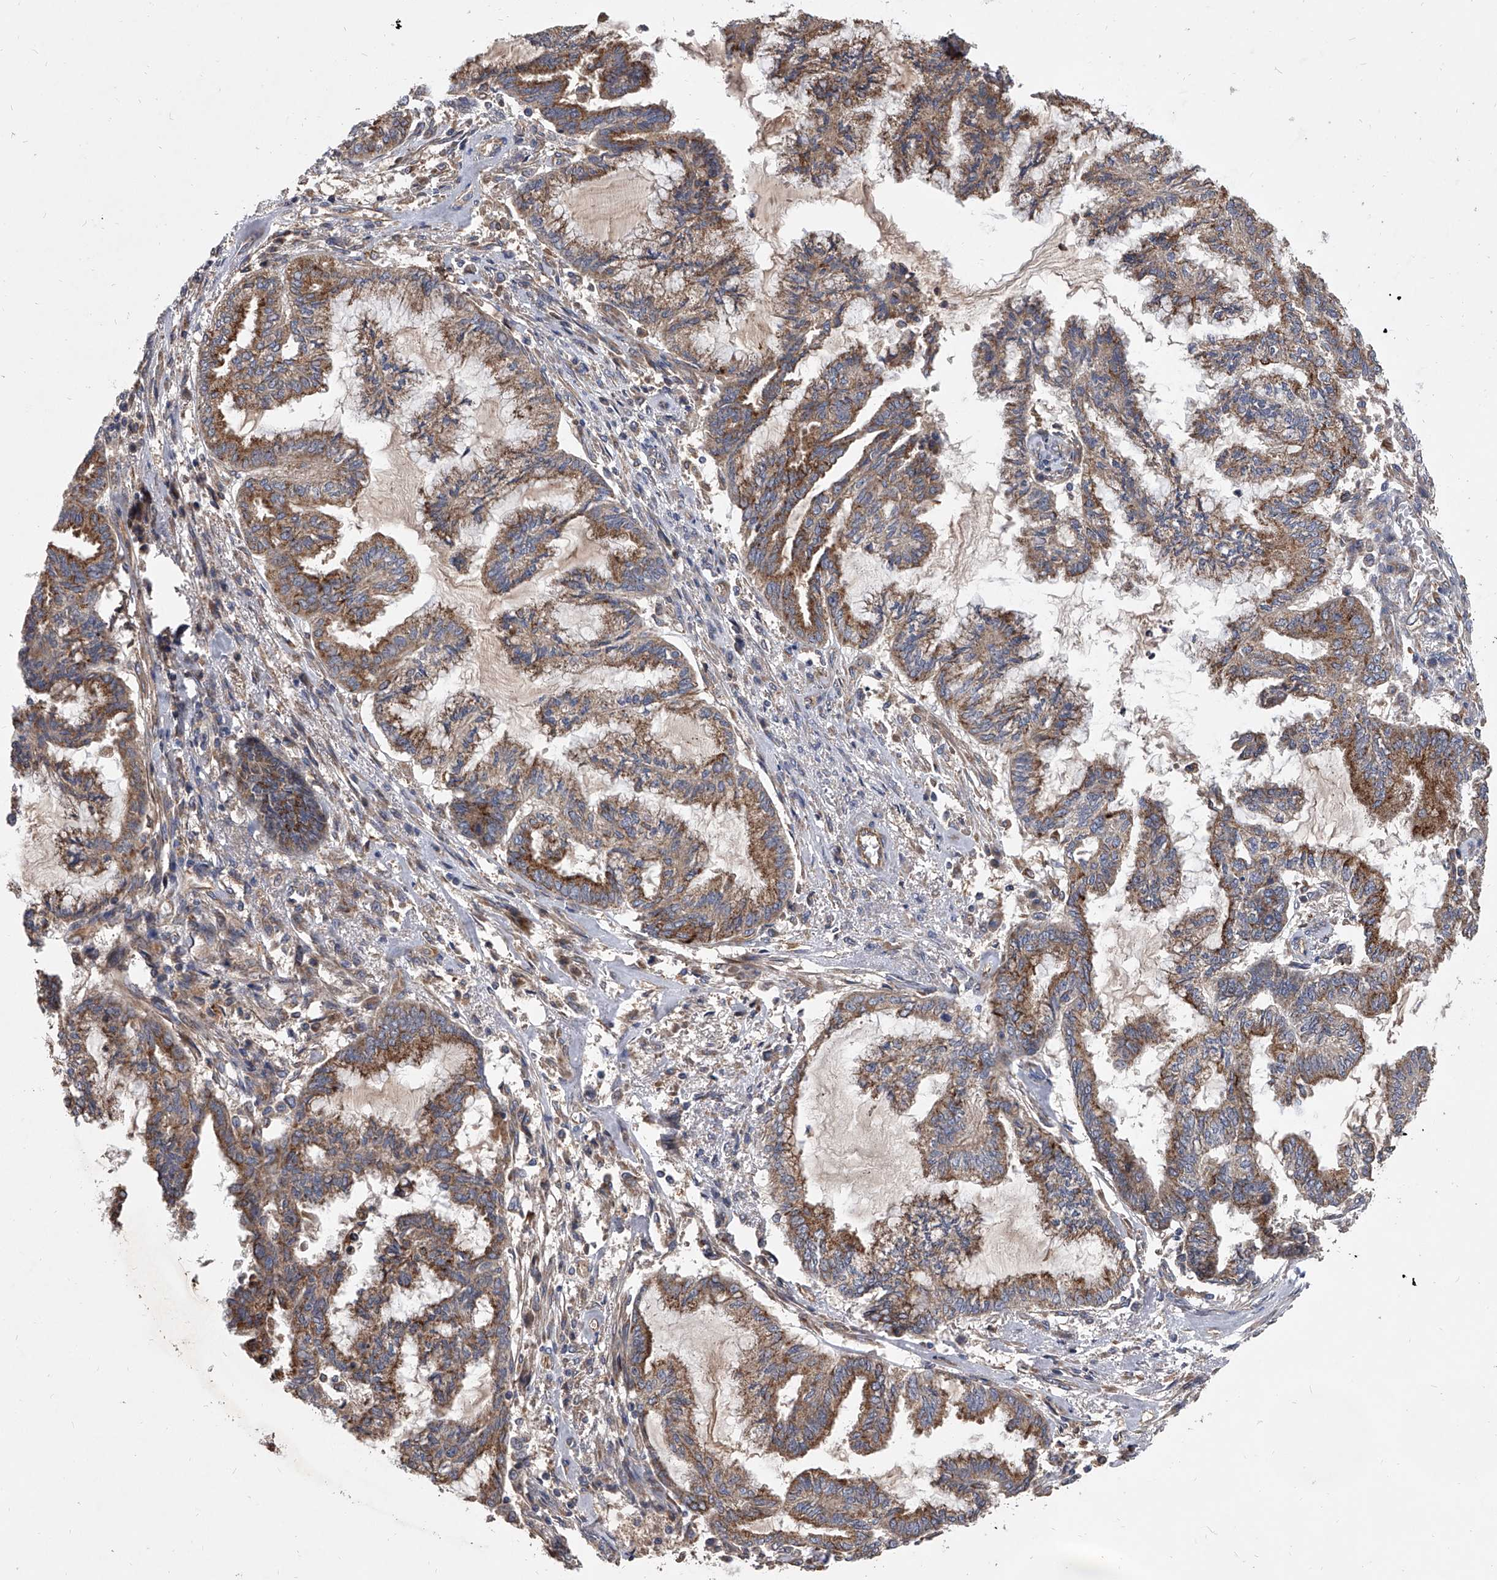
{"staining": {"intensity": "moderate", "quantity": ">75%", "location": "cytoplasmic/membranous"}, "tissue": "endometrial cancer", "cell_type": "Tumor cells", "image_type": "cancer", "snomed": [{"axis": "morphology", "description": "Adenocarcinoma, NOS"}, {"axis": "topography", "description": "Endometrium"}], "caption": "Immunohistochemical staining of endometrial cancer demonstrates medium levels of moderate cytoplasmic/membranous positivity in about >75% of tumor cells. Ihc stains the protein of interest in brown and the nuclei are stained blue.", "gene": "EXOC4", "patient": {"sex": "female", "age": 86}}